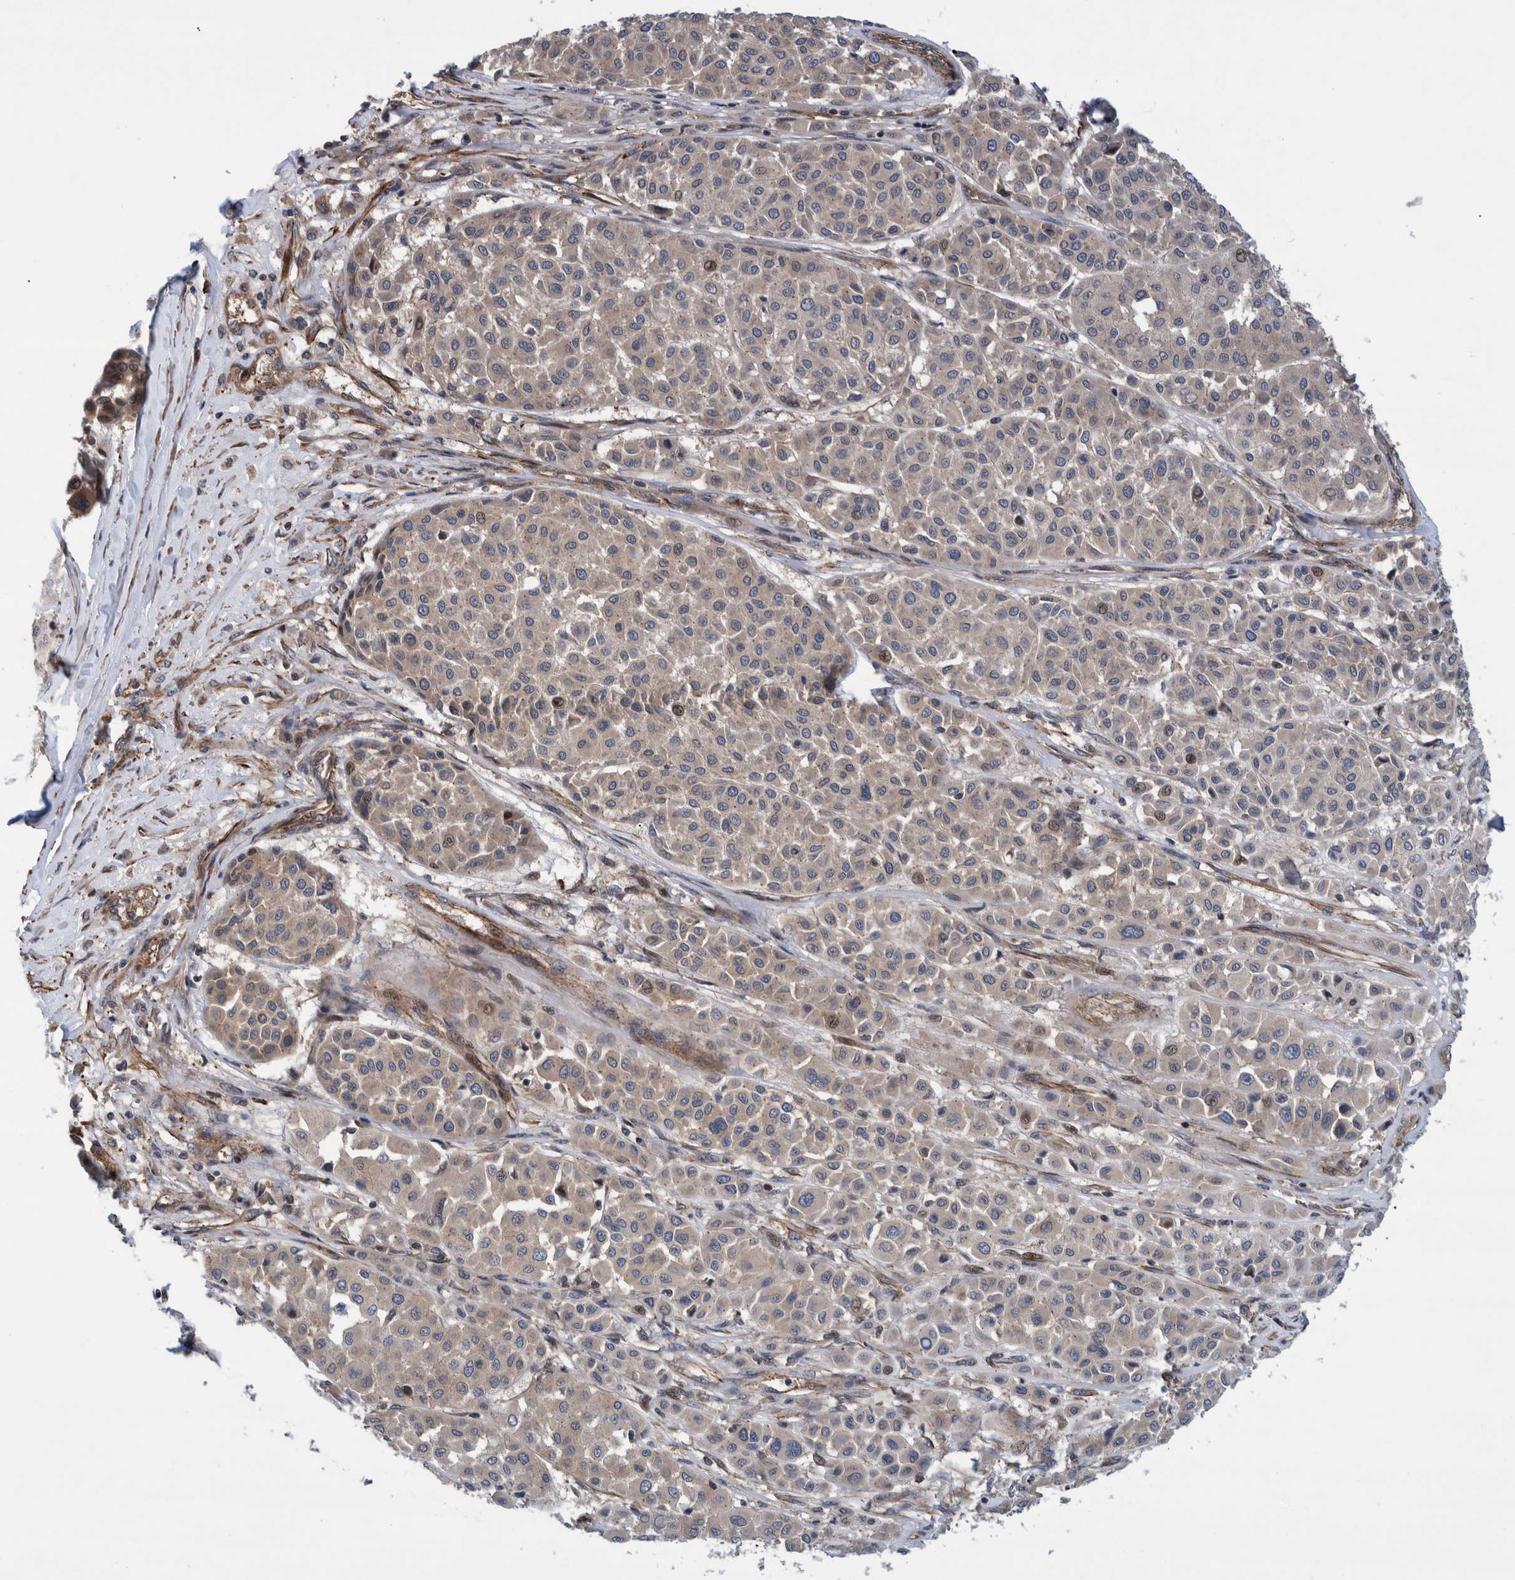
{"staining": {"intensity": "weak", "quantity": ">75%", "location": "cytoplasmic/membranous"}, "tissue": "melanoma", "cell_type": "Tumor cells", "image_type": "cancer", "snomed": [{"axis": "morphology", "description": "Malignant melanoma, Metastatic site"}, {"axis": "topography", "description": "Soft tissue"}], "caption": "Malignant melanoma (metastatic site) stained with immunohistochemistry (IHC) reveals weak cytoplasmic/membranous expression in approximately >75% of tumor cells.", "gene": "GRPEL2", "patient": {"sex": "male", "age": 41}}